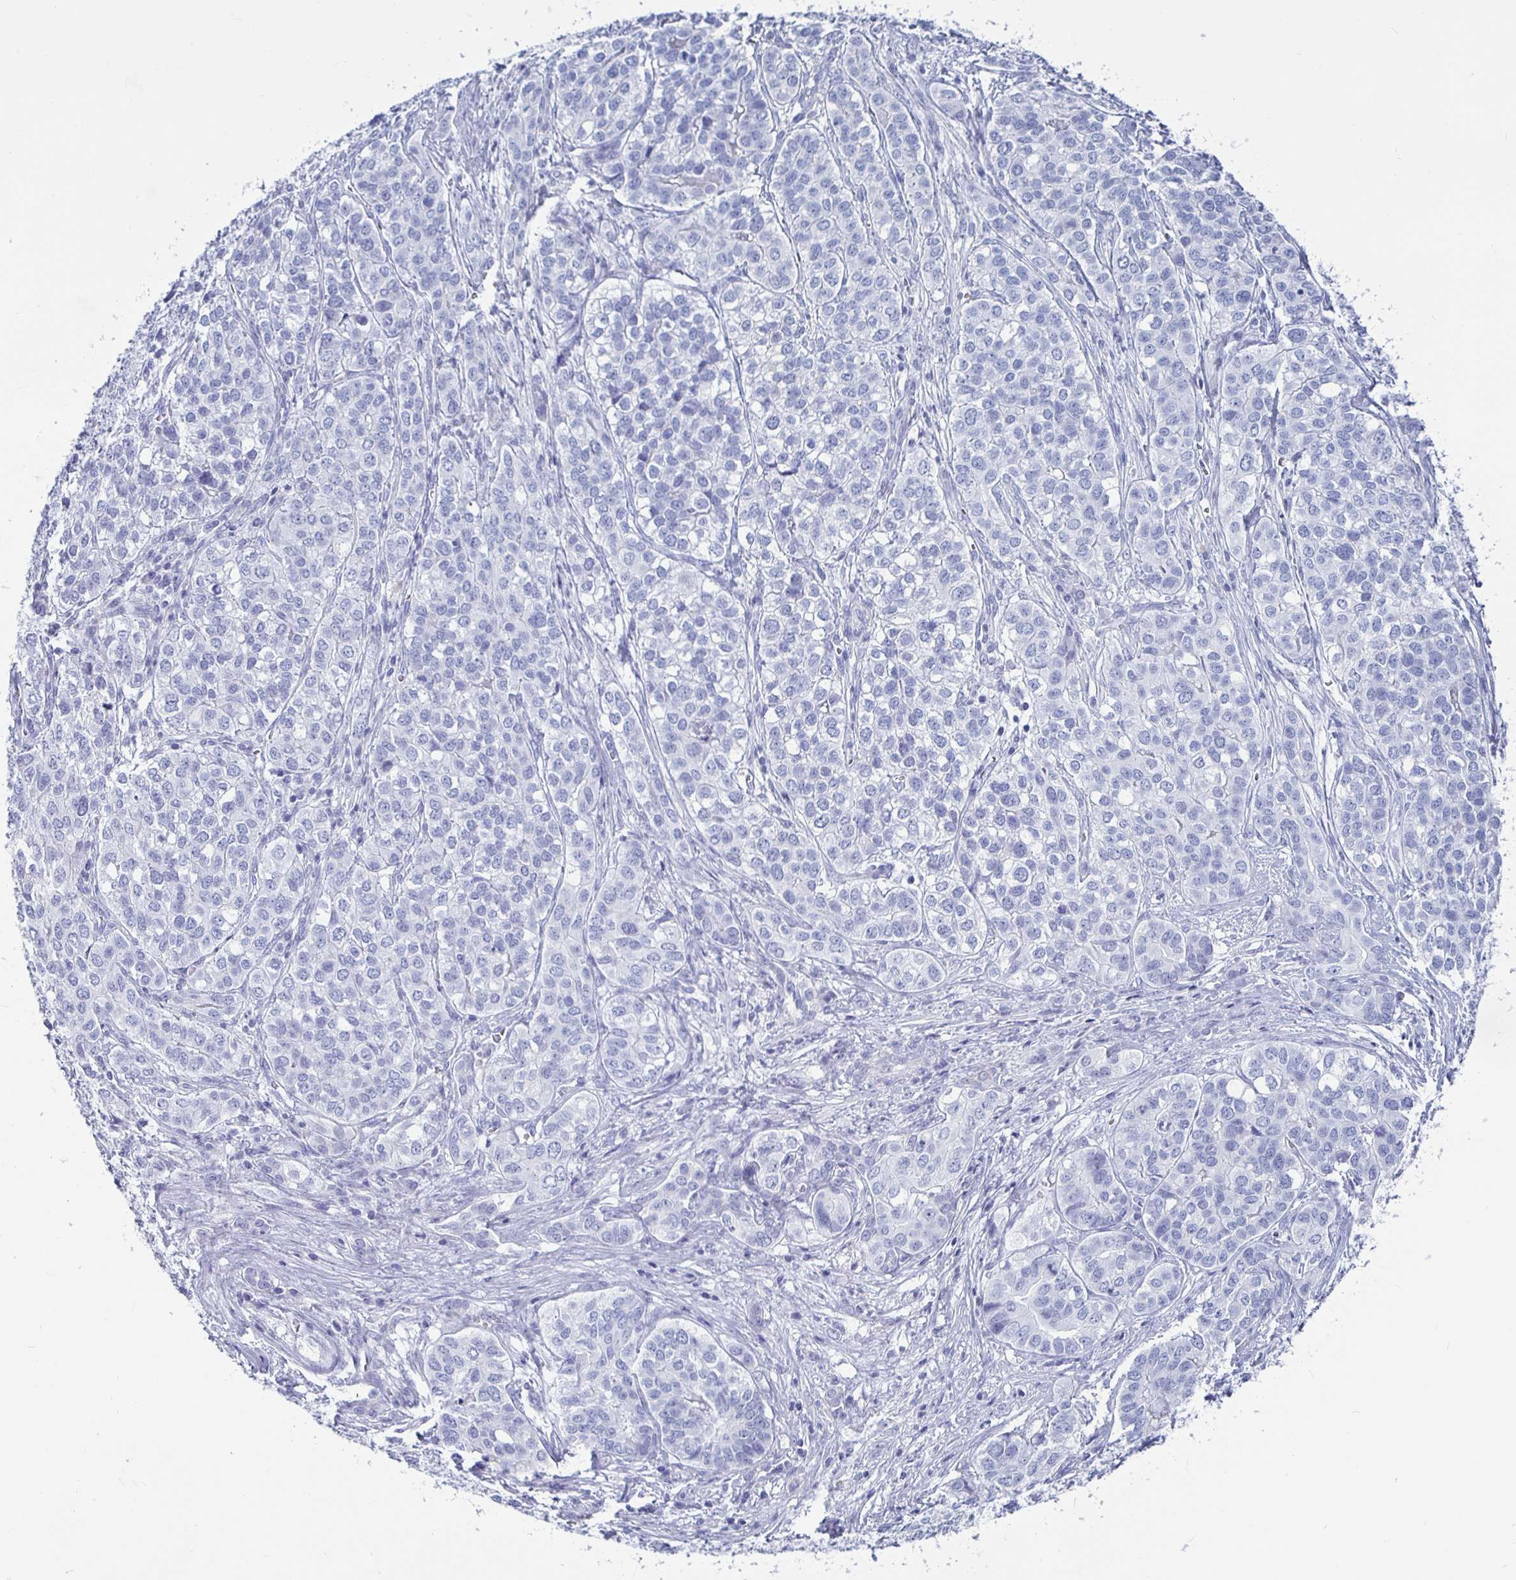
{"staining": {"intensity": "negative", "quantity": "none", "location": "none"}, "tissue": "liver cancer", "cell_type": "Tumor cells", "image_type": "cancer", "snomed": [{"axis": "morphology", "description": "Cholangiocarcinoma"}, {"axis": "topography", "description": "Liver"}], "caption": "Protein analysis of liver cancer displays no significant staining in tumor cells.", "gene": "CA9", "patient": {"sex": "male", "age": 56}}